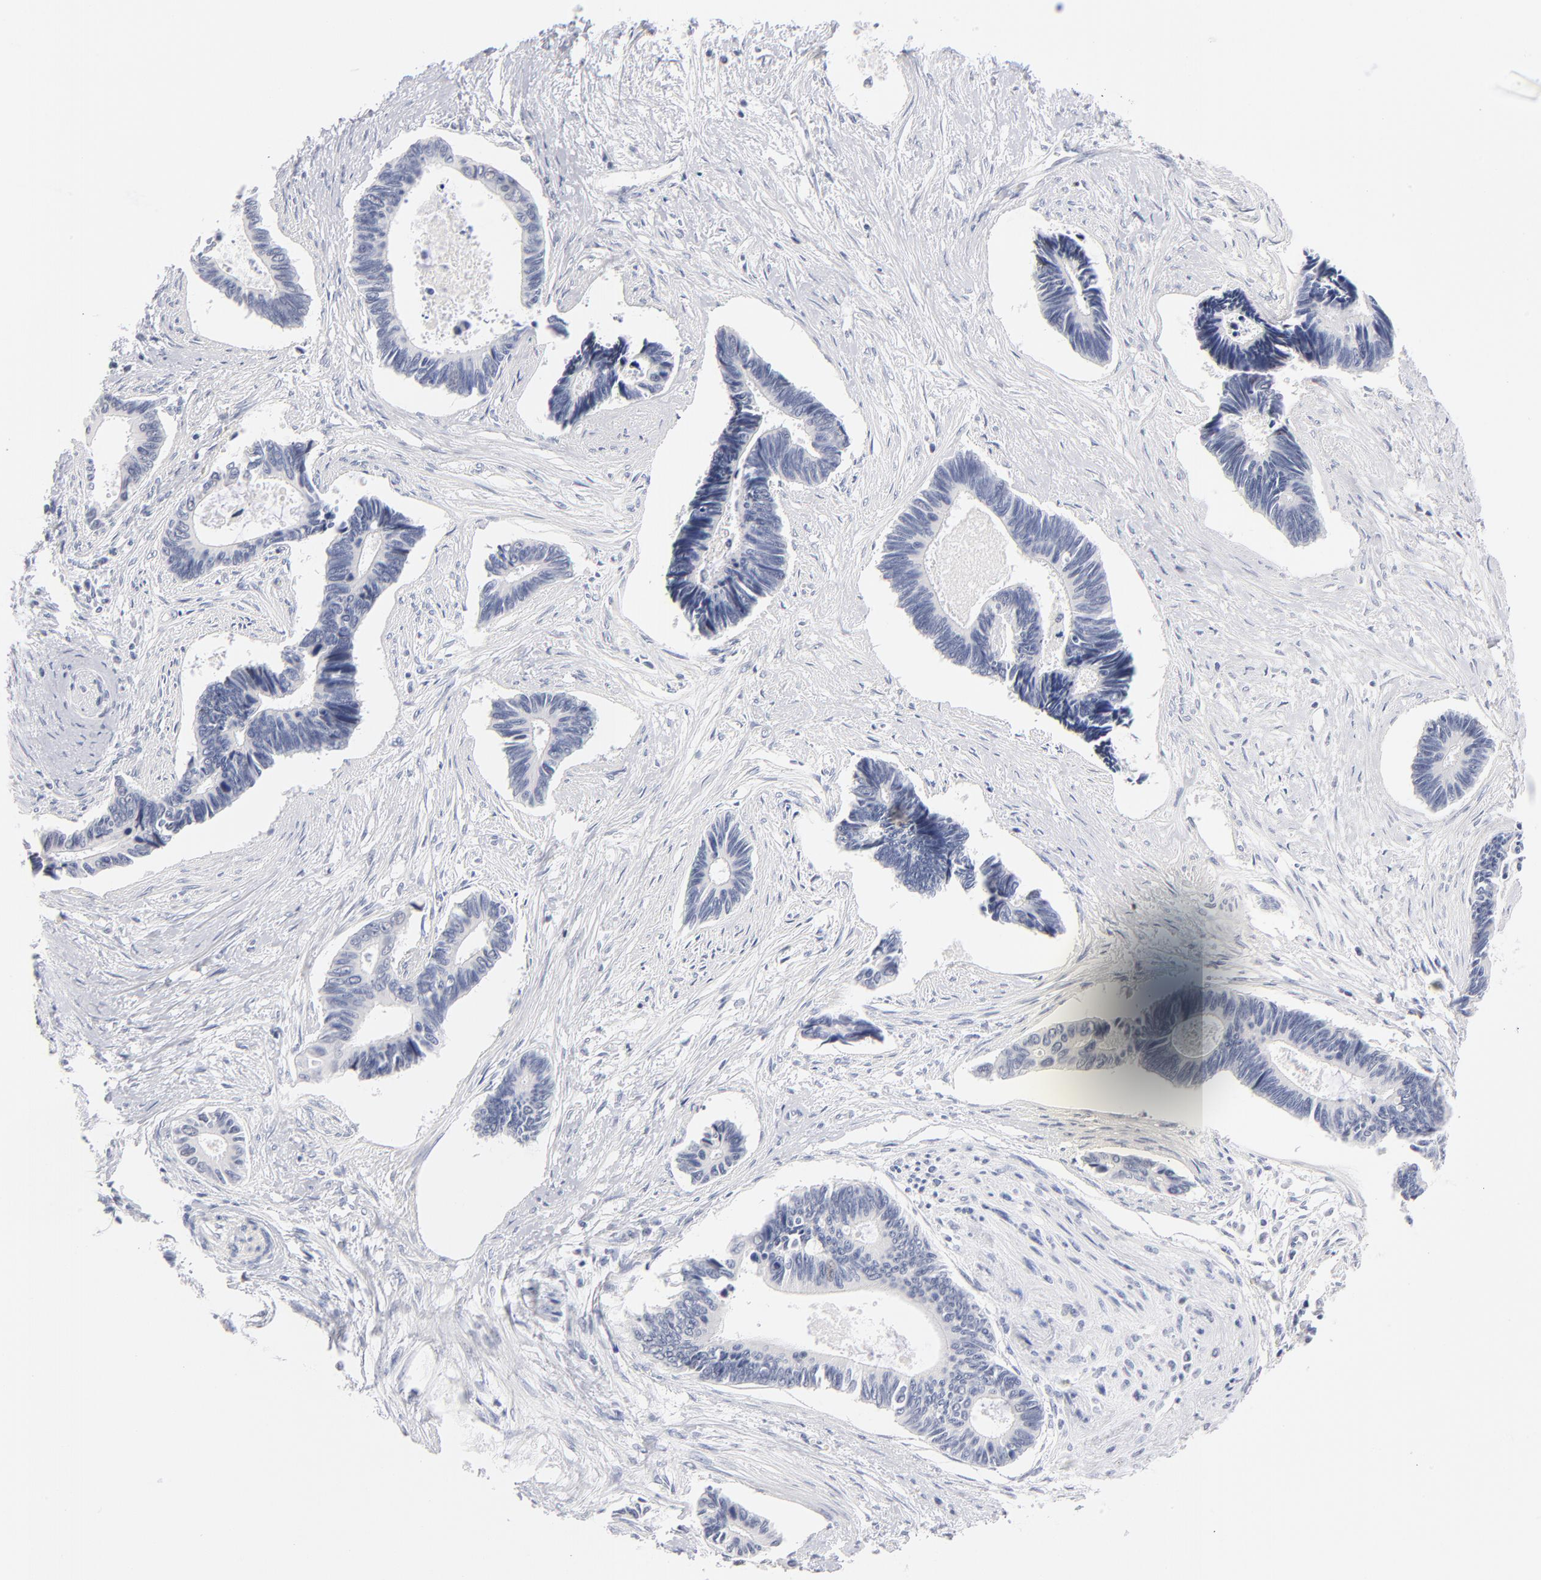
{"staining": {"intensity": "negative", "quantity": "none", "location": "none"}, "tissue": "pancreatic cancer", "cell_type": "Tumor cells", "image_type": "cancer", "snomed": [{"axis": "morphology", "description": "Adenocarcinoma, NOS"}, {"axis": "topography", "description": "Pancreas"}], "caption": "IHC image of human pancreatic cancer (adenocarcinoma) stained for a protein (brown), which displays no staining in tumor cells.", "gene": "KHNYN", "patient": {"sex": "female", "age": 70}}